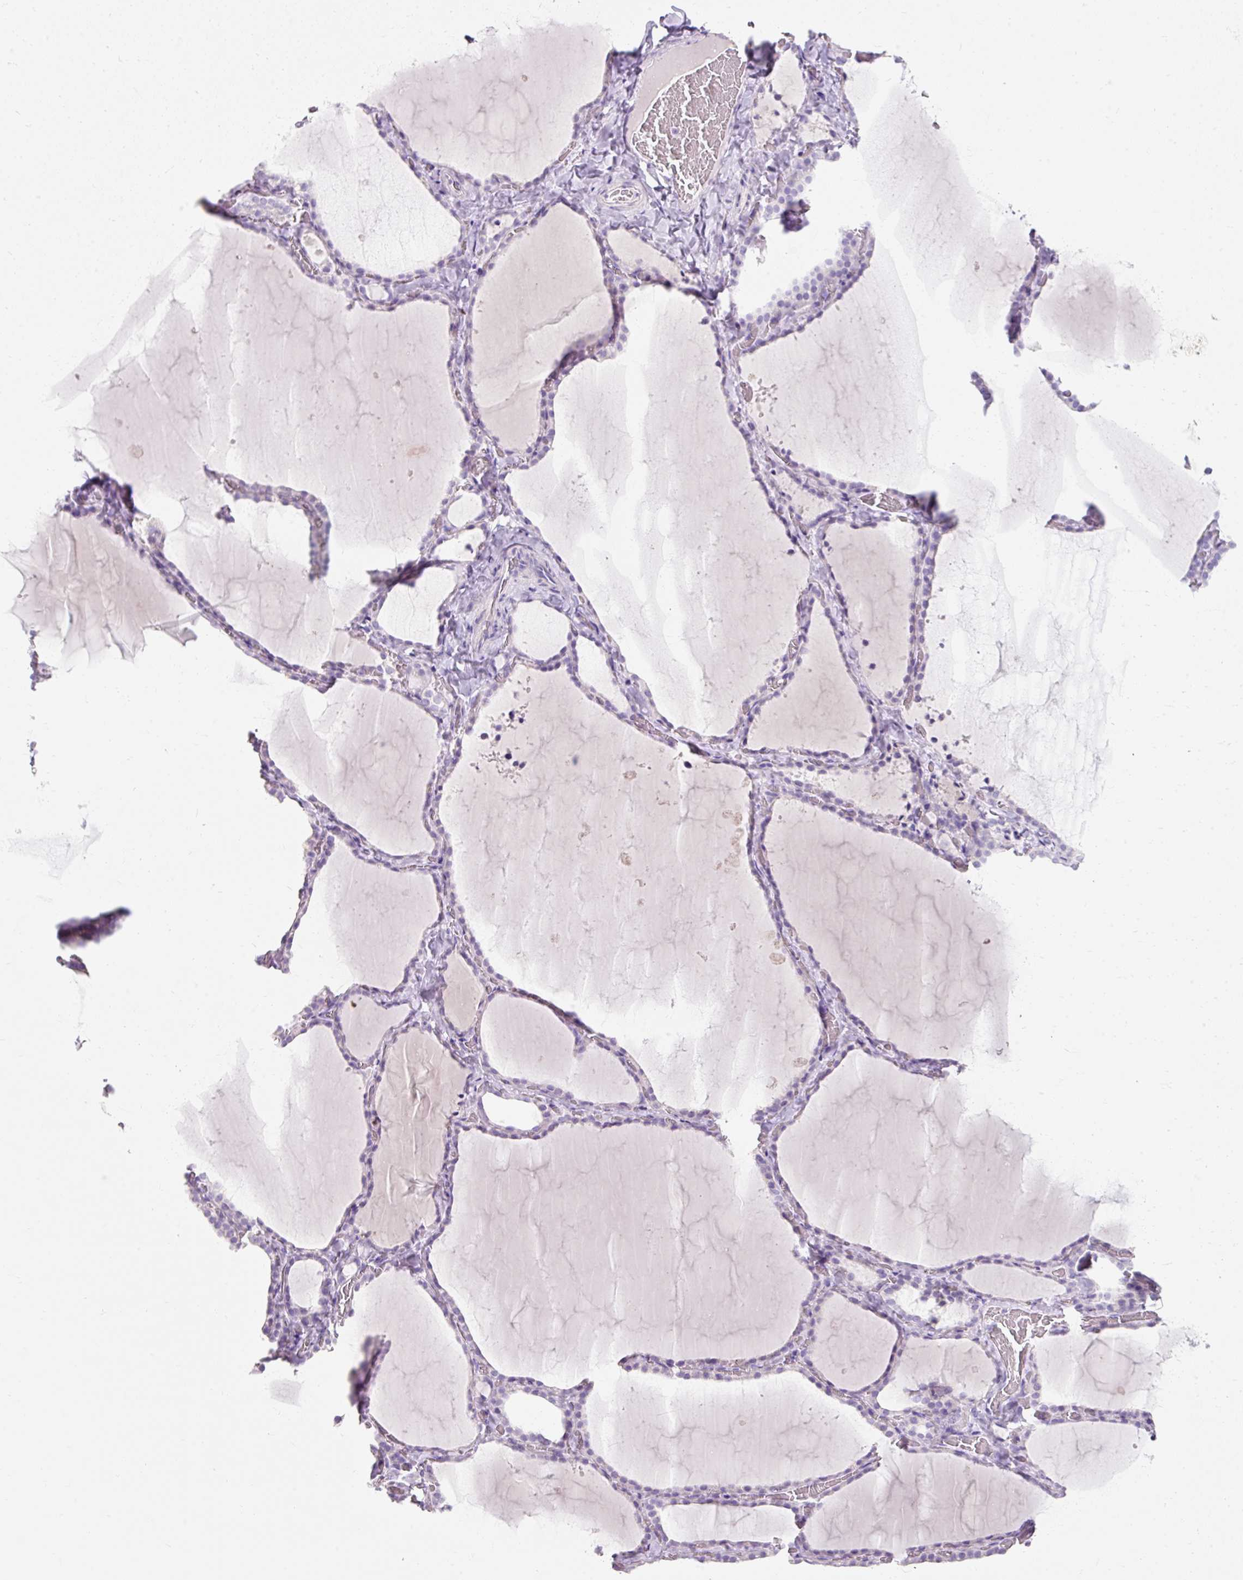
{"staining": {"intensity": "negative", "quantity": "none", "location": "none"}, "tissue": "thyroid gland", "cell_type": "Glandular cells", "image_type": "normal", "snomed": [{"axis": "morphology", "description": "Normal tissue, NOS"}, {"axis": "topography", "description": "Thyroid gland"}], "caption": "Immunohistochemistry (IHC) of benign human thyroid gland exhibits no expression in glandular cells.", "gene": "TMEM213", "patient": {"sex": "female", "age": 22}}